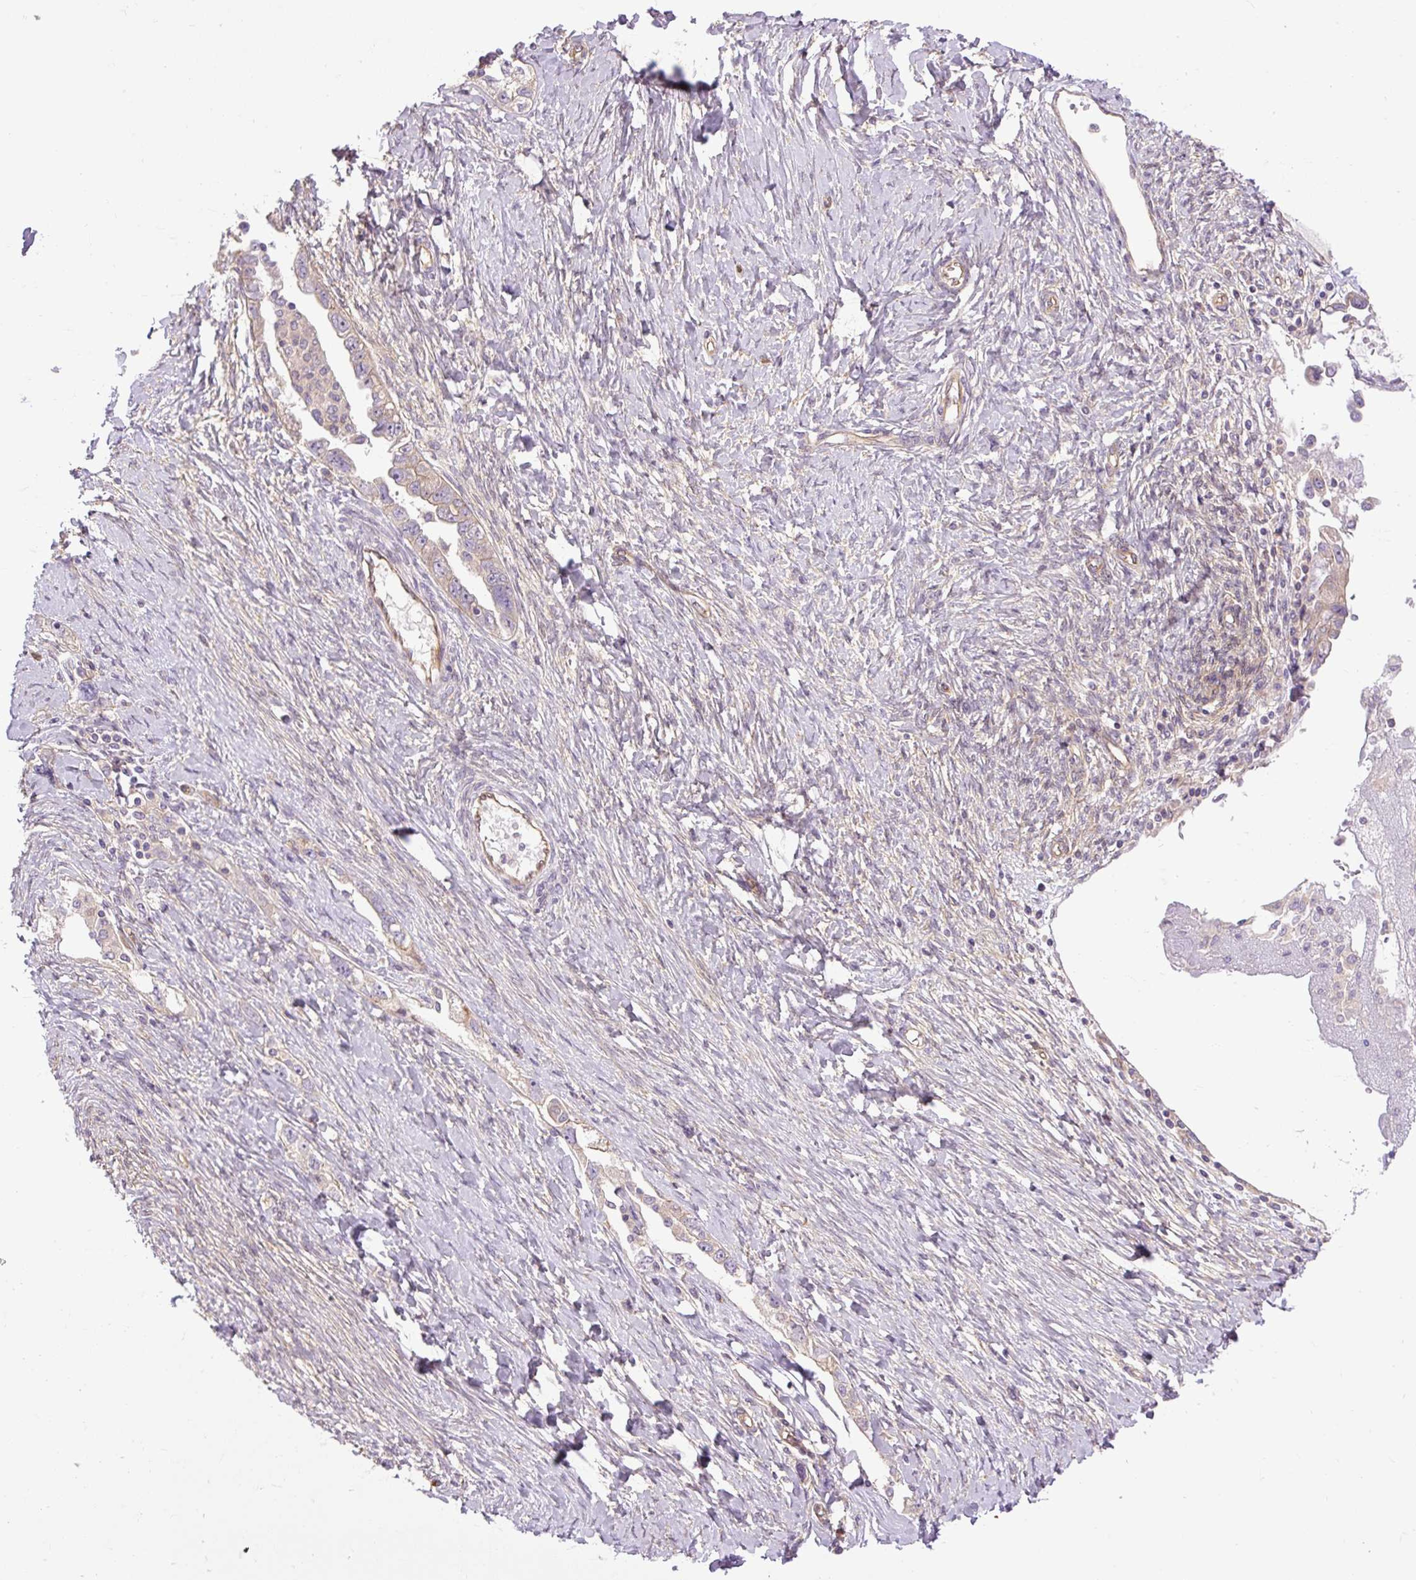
{"staining": {"intensity": "negative", "quantity": "none", "location": "none"}, "tissue": "ovarian cancer", "cell_type": "Tumor cells", "image_type": "cancer", "snomed": [{"axis": "morphology", "description": "Carcinoma, NOS"}, {"axis": "morphology", "description": "Cystadenocarcinoma, serous, NOS"}, {"axis": "topography", "description": "Ovary"}], "caption": "There is no significant positivity in tumor cells of serous cystadenocarcinoma (ovarian).", "gene": "CCDC93", "patient": {"sex": "female", "age": 69}}